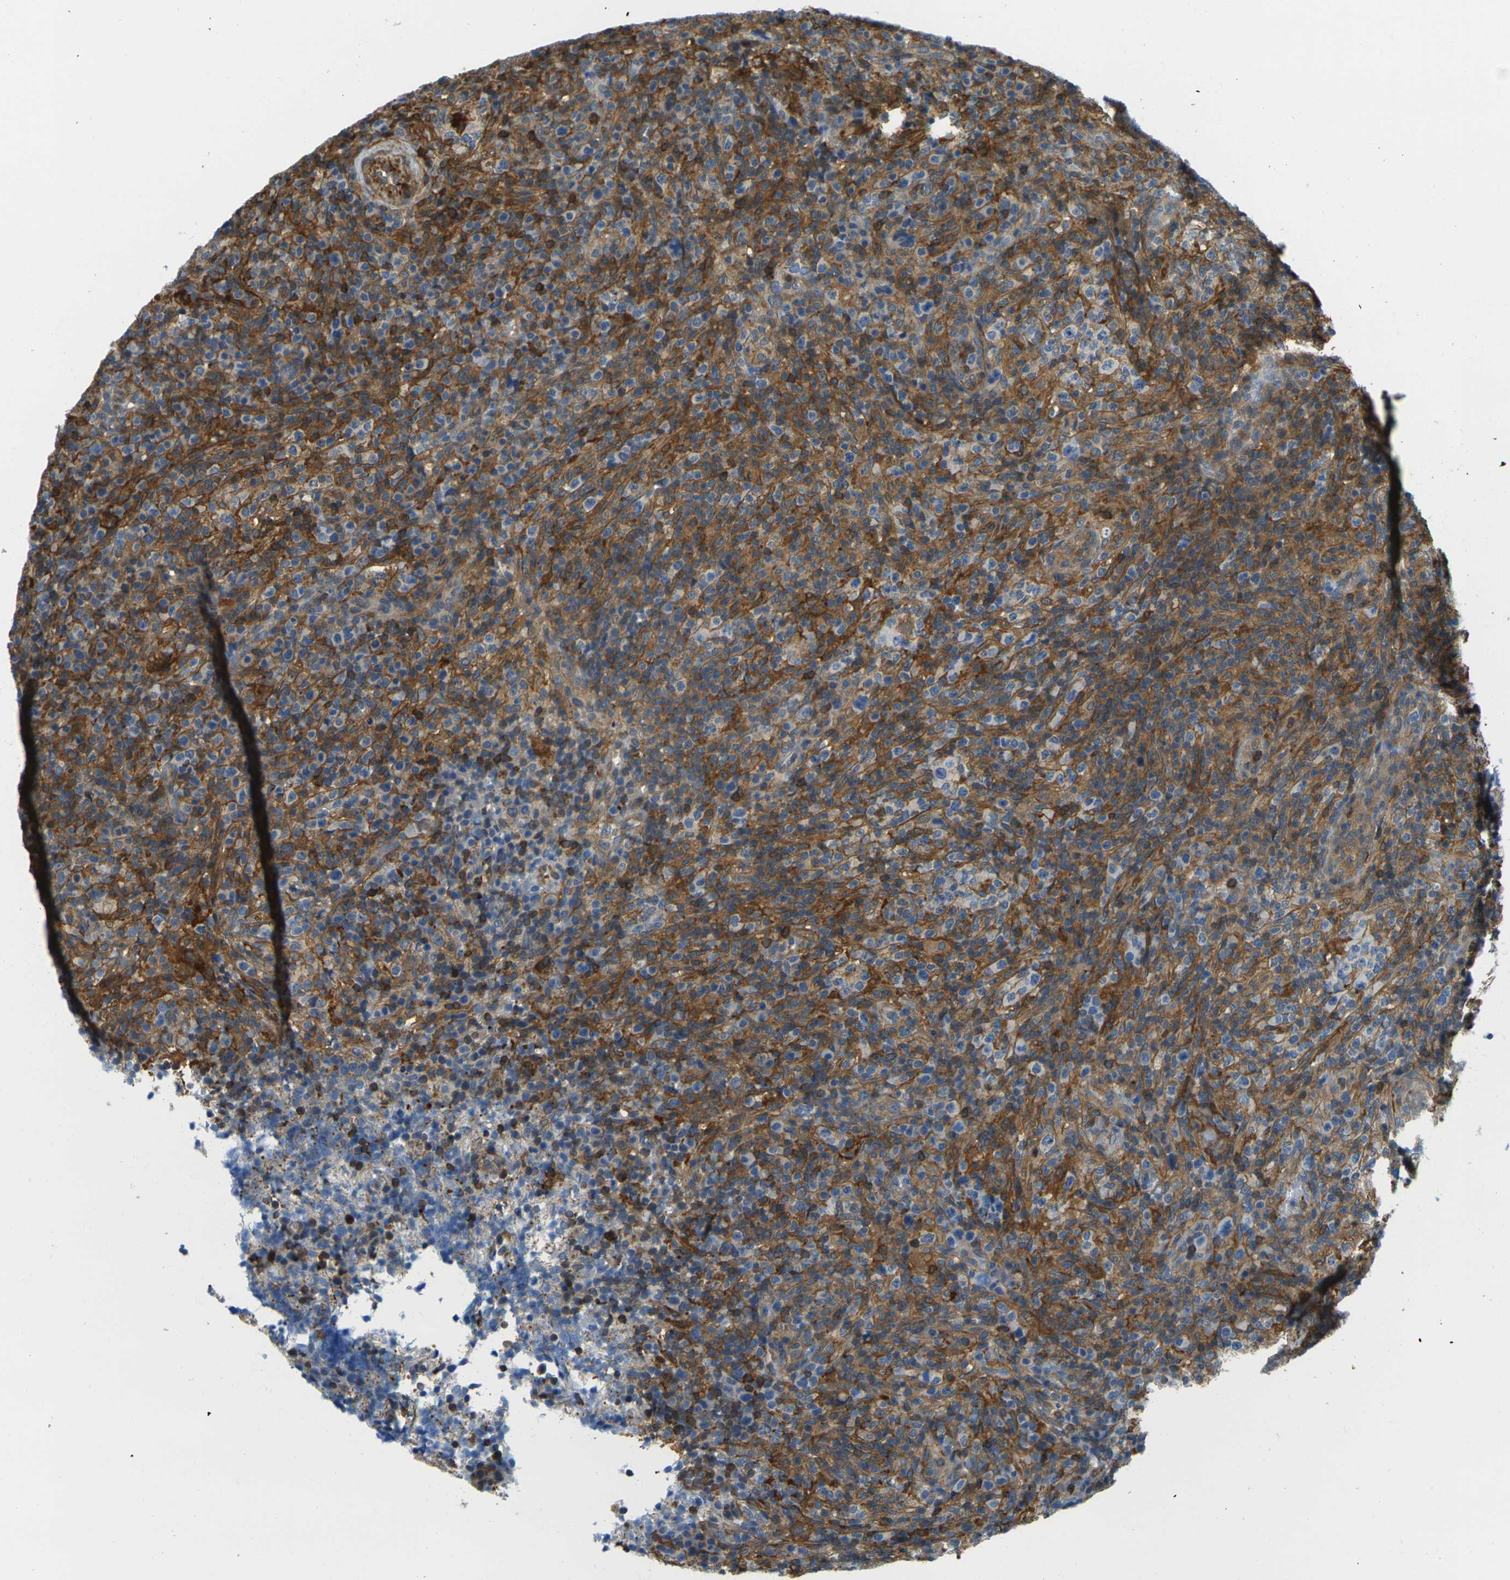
{"staining": {"intensity": "moderate", "quantity": "25%-75%", "location": "cytoplasmic/membranous"}, "tissue": "lymphoma", "cell_type": "Tumor cells", "image_type": "cancer", "snomed": [{"axis": "morphology", "description": "Malignant lymphoma, non-Hodgkin's type, High grade"}, {"axis": "topography", "description": "Lymph node"}], "caption": "Moderate cytoplasmic/membranous protein expression is appreciated in about 25%-75% of tumor cells in lymphoma. (brown staining indicates protein expression, while blue staining denotes nuclei).", "gene": "LASP1", "patient": {"sex": "female", "age": 76}}